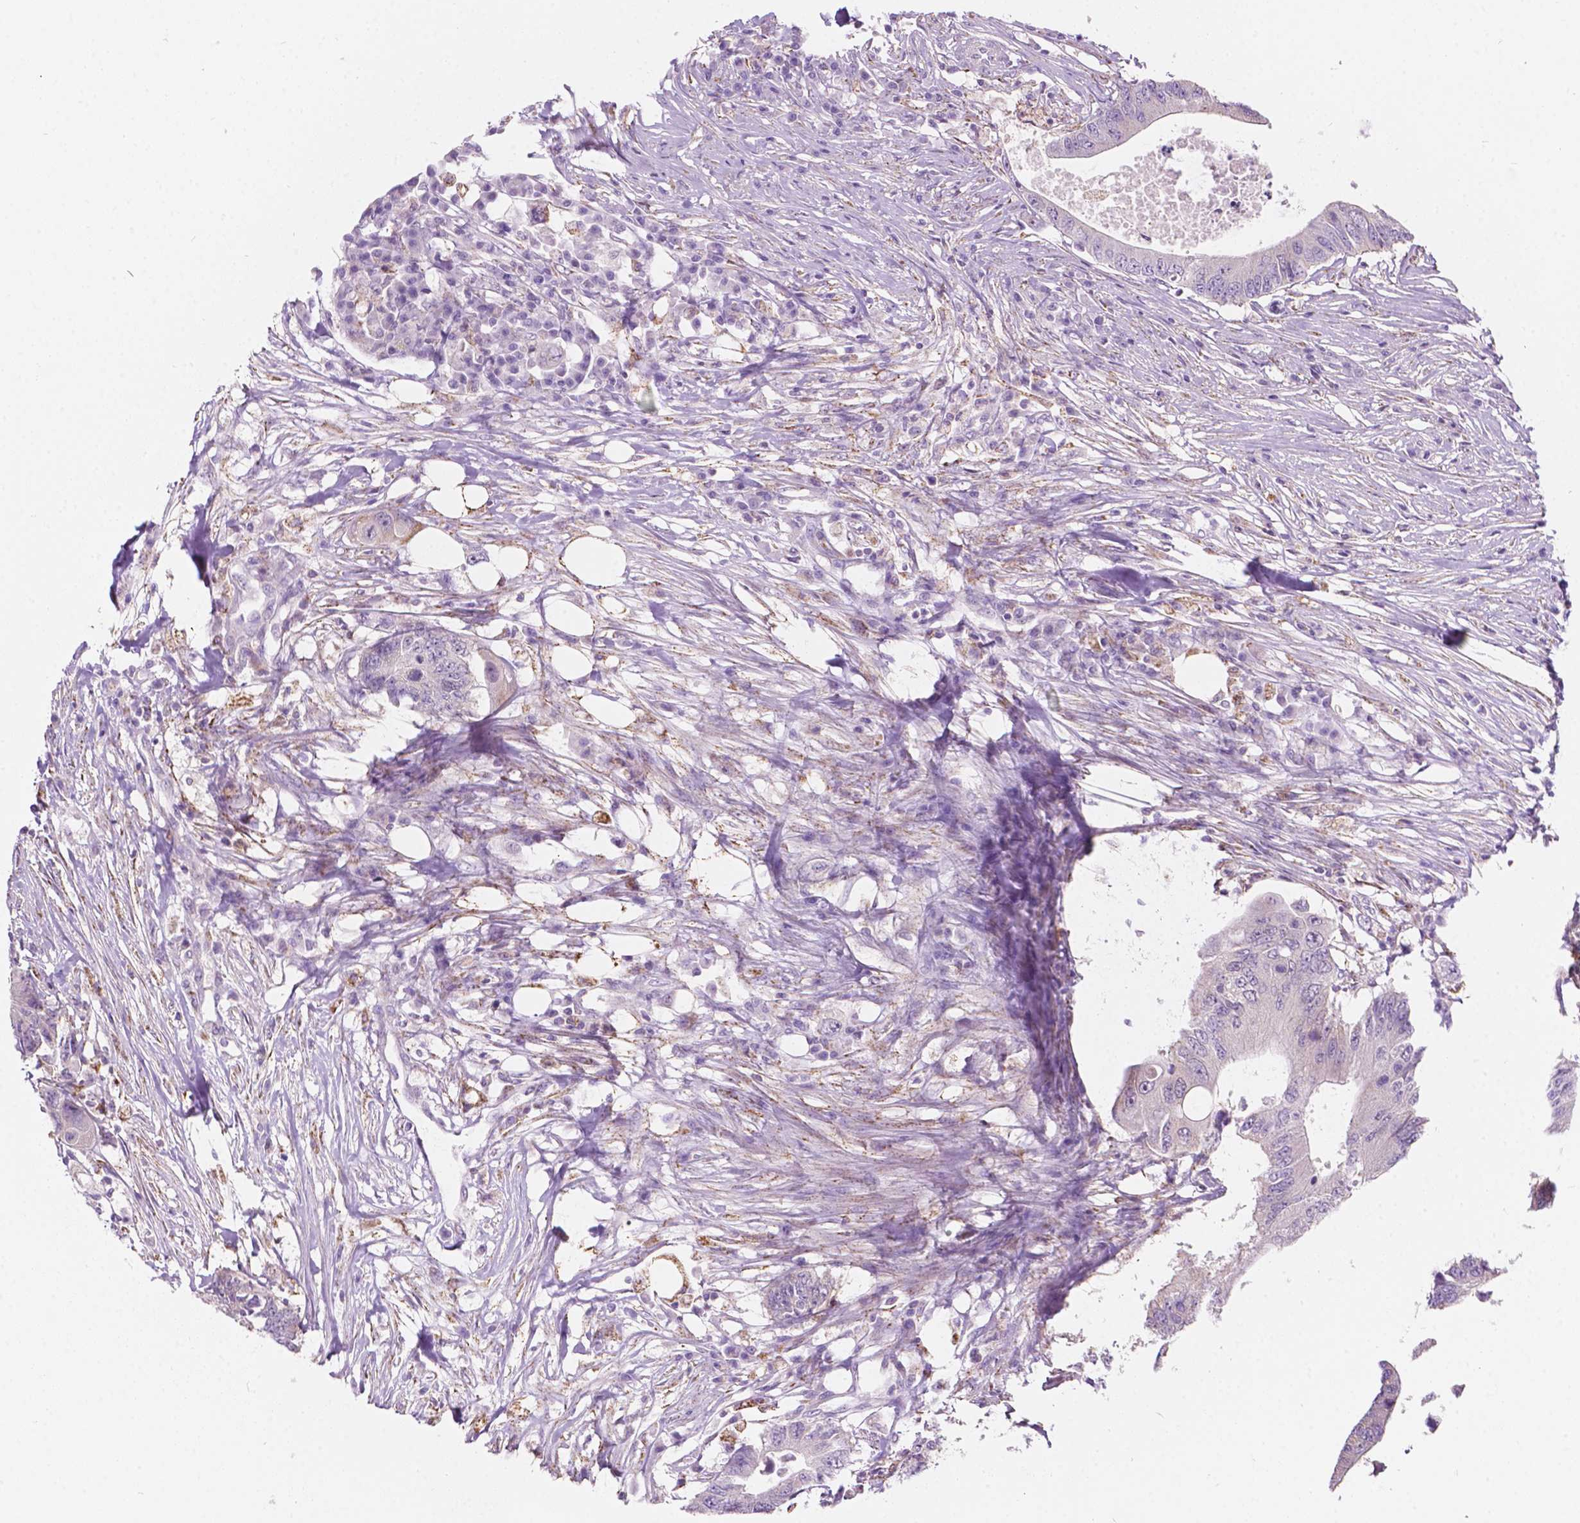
{"staining": {"intensity": "negative", "quantity": "none", "location": "none"}, "tissue": "colorectal cancer", "cell_type": "Tumor cells", "image_type": "cancer", "snomed": [{"axis": "morphology", "description": "Adenocarcinoma, NOS"}, {"axis": "topography", "description": "Colon"}], "caption": "This is an immunohistochemistry micrograph of human colorectal adenocarcinoma. There is no staining in tumor cells.", "gene": "NOS1AP", "patient": {"sex": "male", "age": 71}}